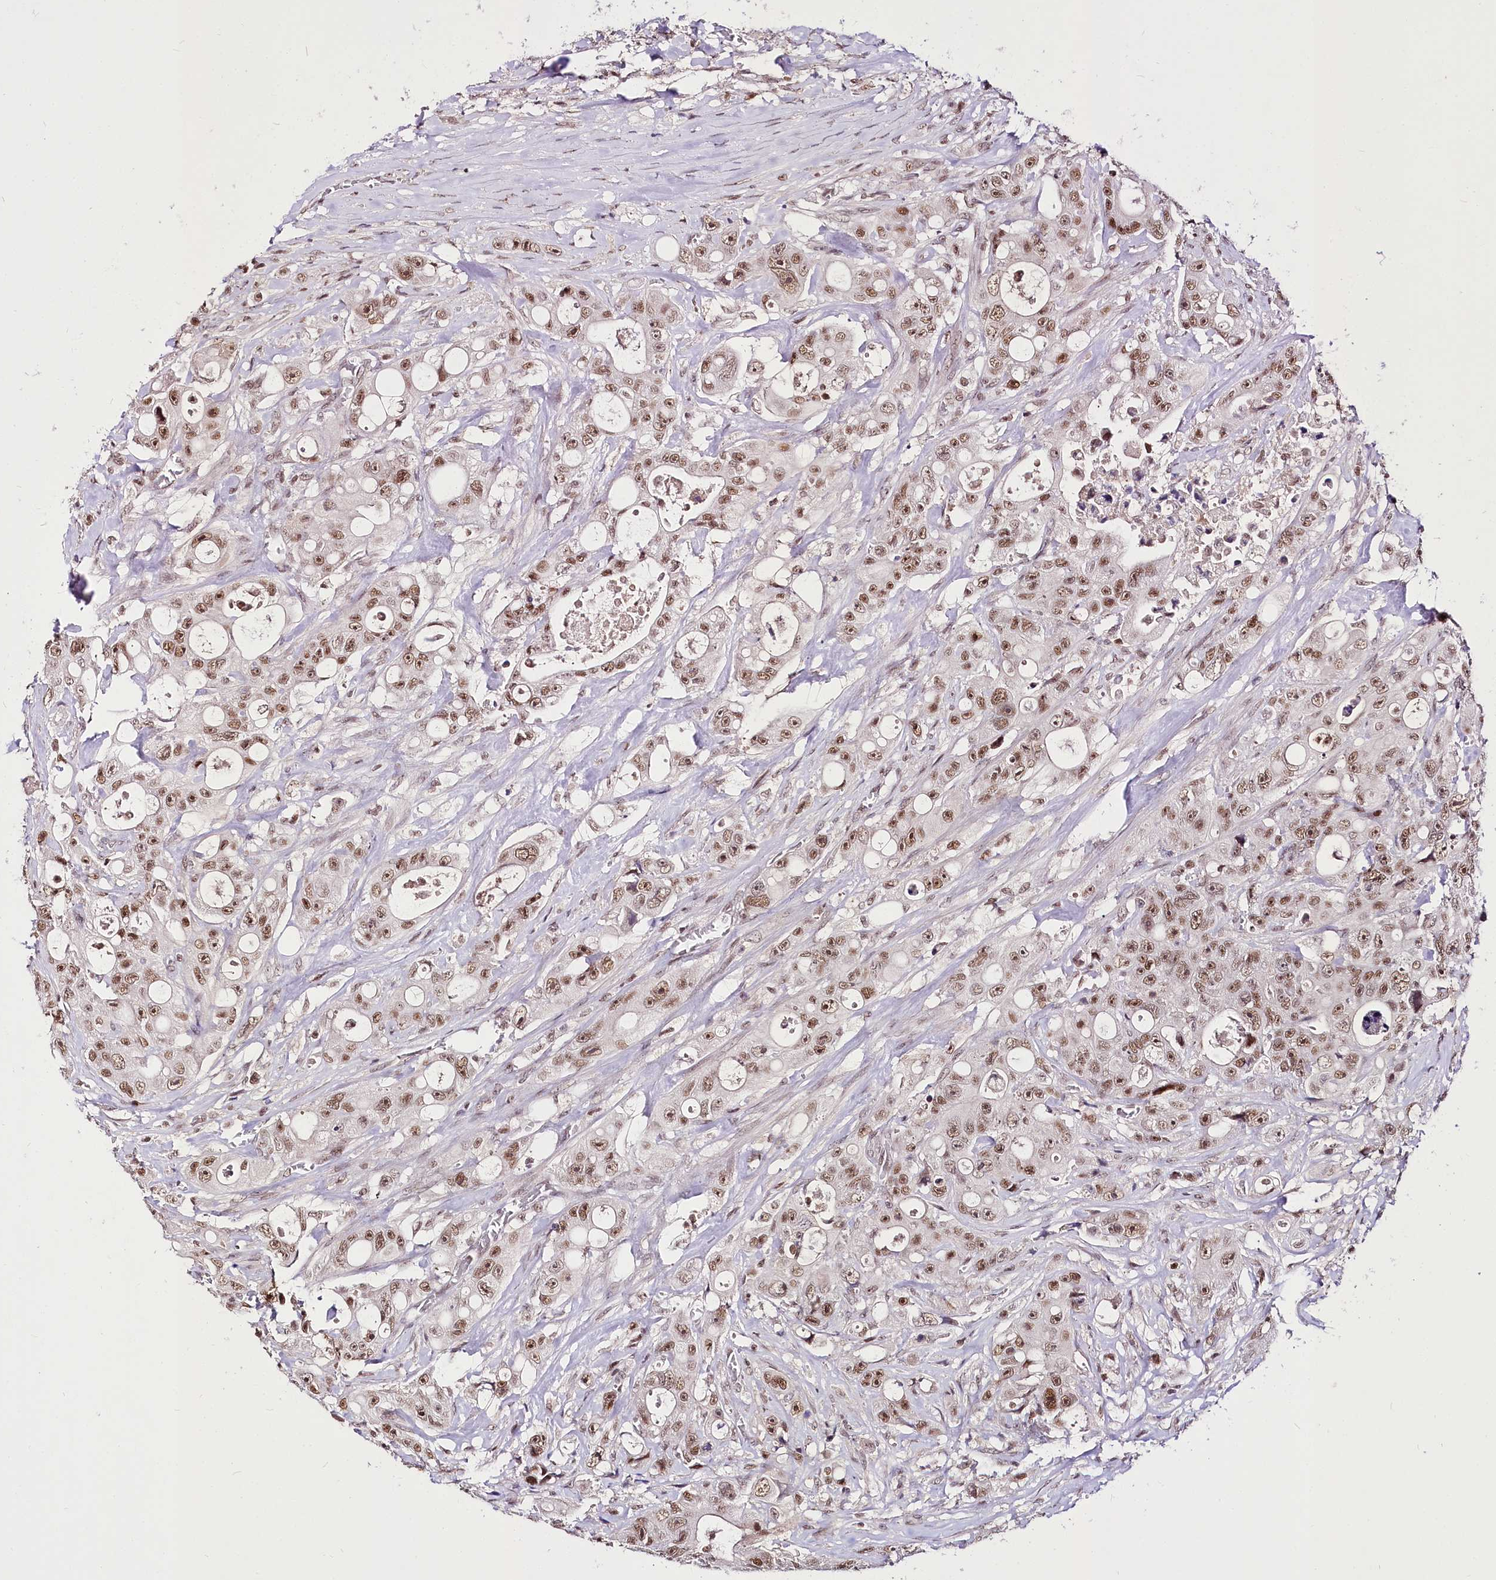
{"staining": {"intensity": "moderate", "quantity": ">75%", "location": "nuclear"}, "tissue": "colorectal cancer", "cell_type": "Tumor cells", "image_type": "cancer", "snomed": [{"axis": "morphology", "description": "Adenocarcinoma, NOS"}, {"axis": "topography", "description": "Colon"}], "caption": "Protein staining by immunohistochemistry reveals moderate nuclear positivity in about >75% of tumor cells in adenocarcinoma (colorectal). Nuclei are stained in blue.", "gene": "POLA2", "patient": {"sex": "female", "age": 46}}